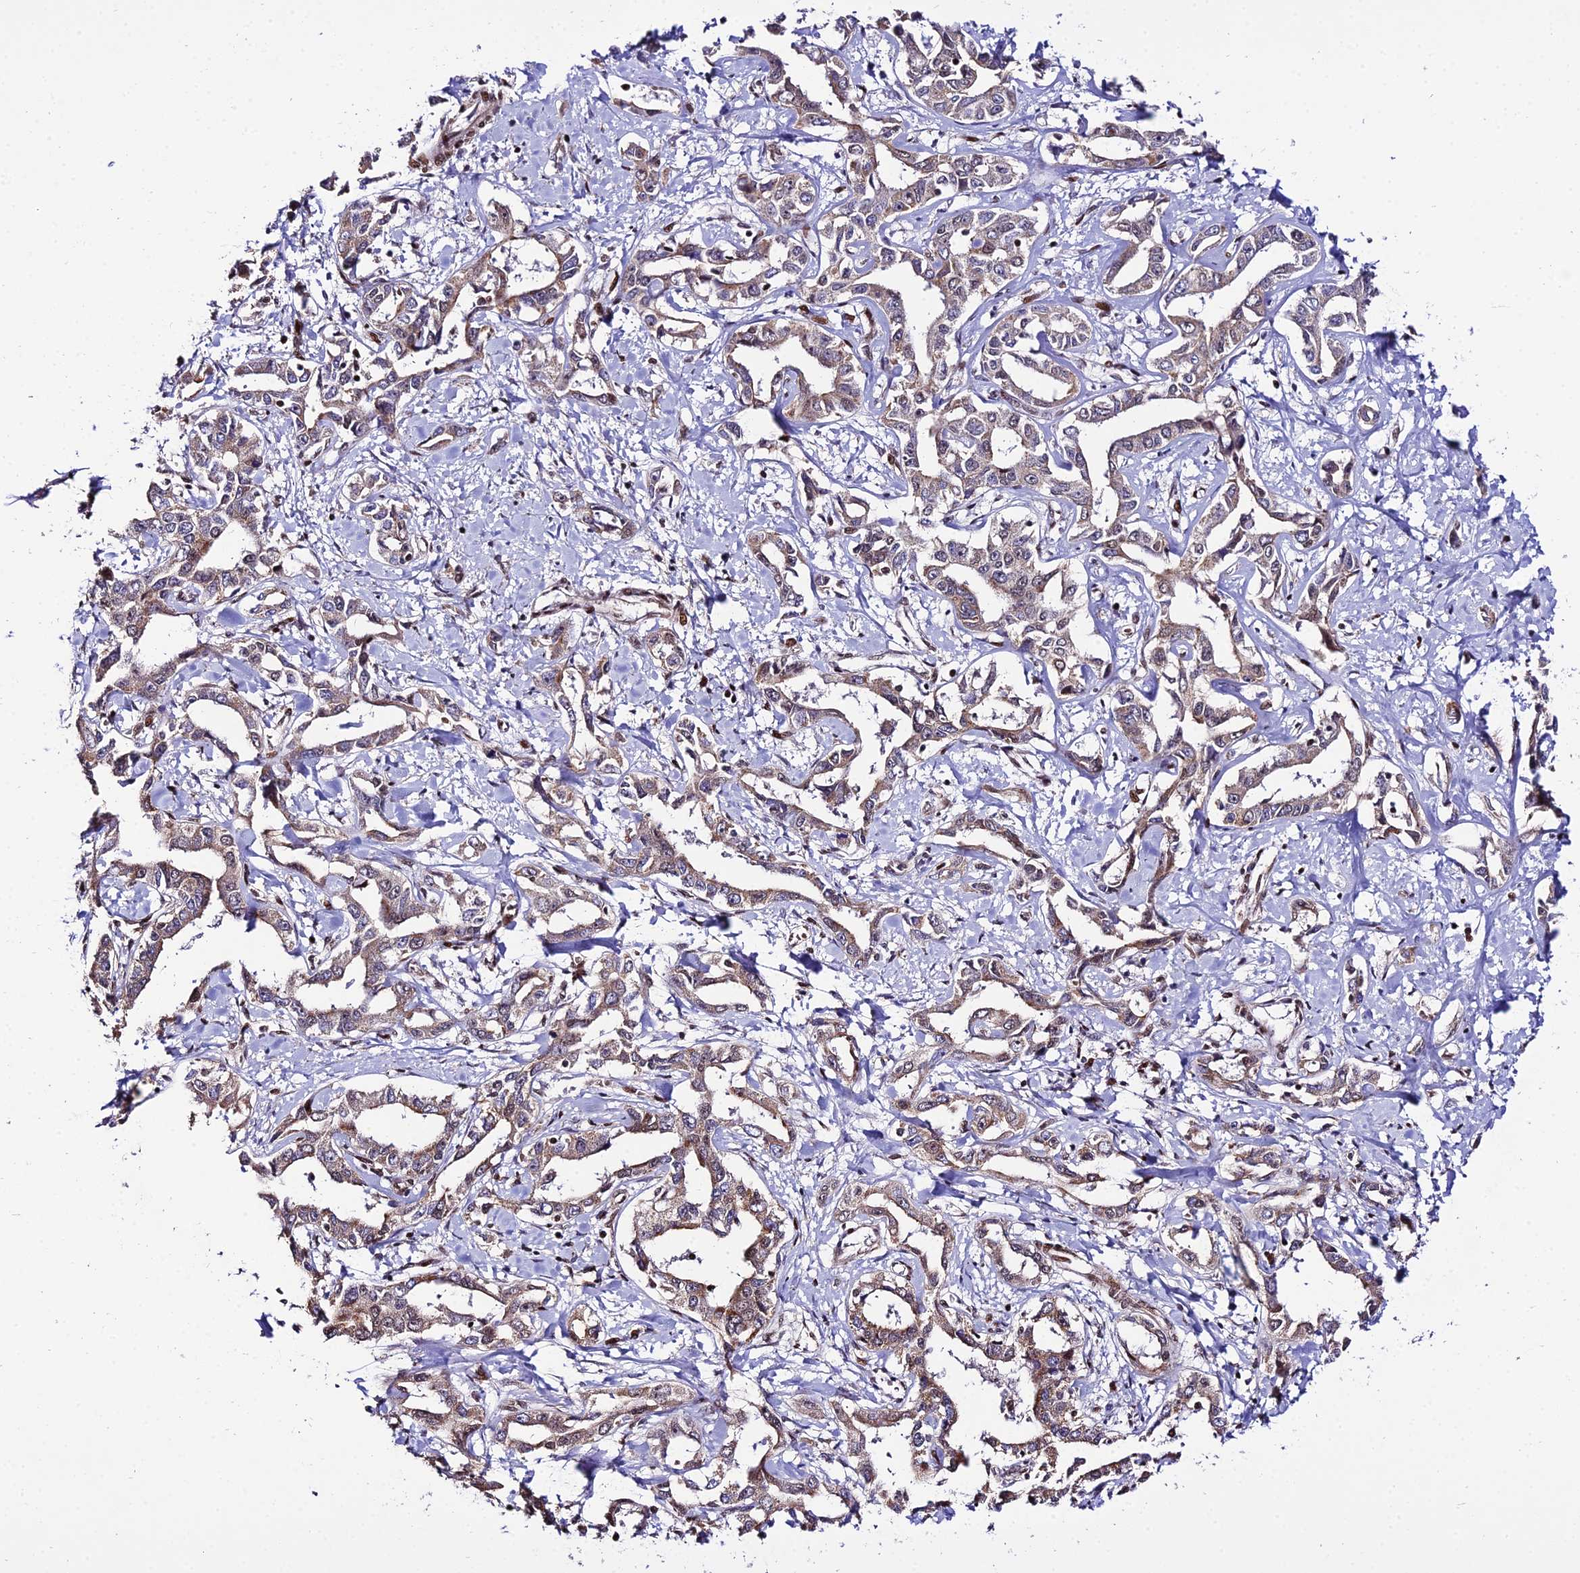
{"staining": {"intensity": "weak", "quantity": "25%-75%", "location": "cytoplasmic/membranous"}, "tissue": "liver cancer", "cell_type": "Tumor cells", "image_type": "cancer", "snomed": [{"axis": "morphology", "description": "Cholangiocarcinoma"}, {"axis": "topography", "description": "Liver"}], "caption": "An IHC micrograph of tumor tissue is shown. Protein staining in brown shows weak cytoplasmic/membranous positivity in liver cholangiocarcinoma within tumor cells.", "gene": "CIB3", "patient": {"sex": "male", "age": 59}}